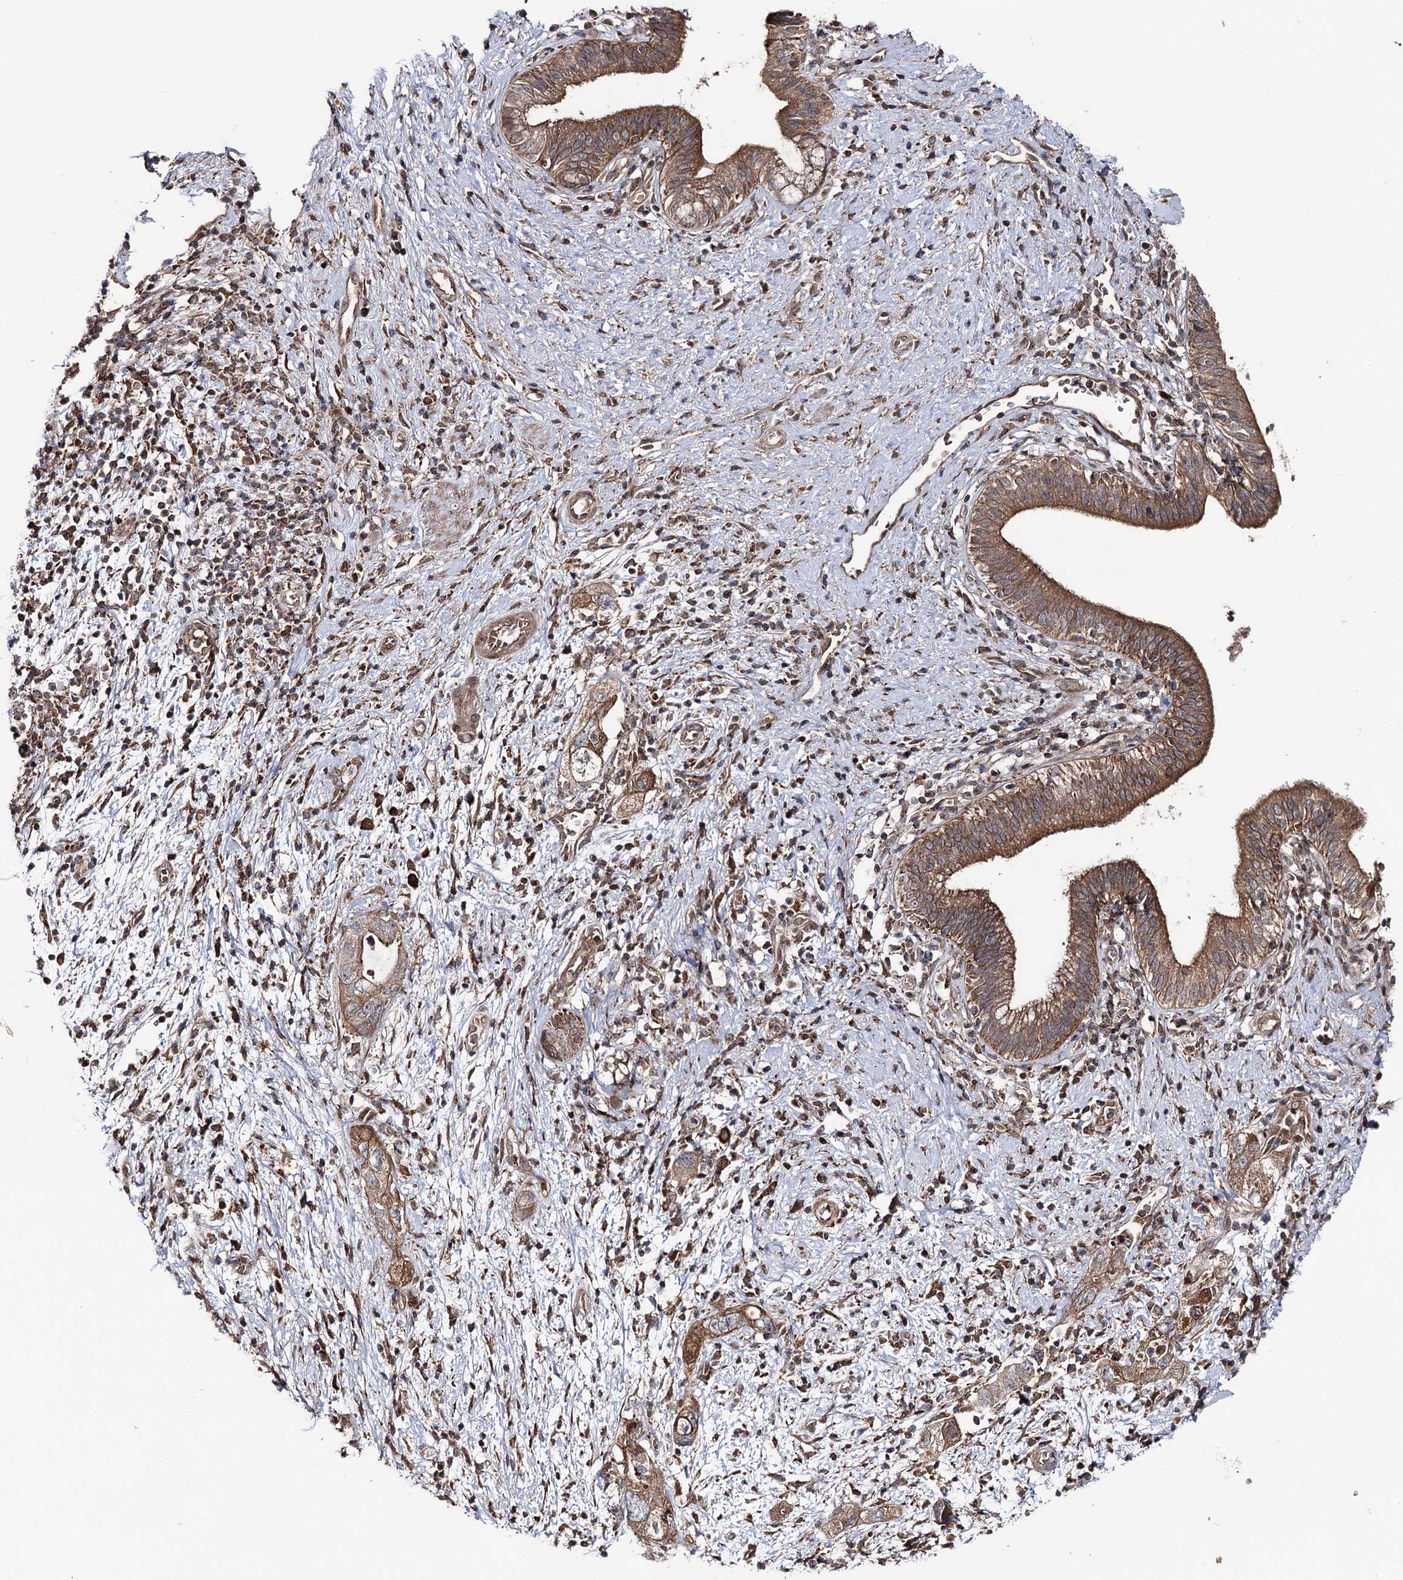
{"staining": {"intensity": "strong", "quantity": ">75%", "location": "cytoplasmic/membranous"}, "tissue": "pancreatic cancer", "cell_type": "Tumor cells", "image_type": "cancer", "snomed": [{"axis": "morphology", "description": "Adenocarcinoma, NOS"}, {"axis": "topography", "description": "Pancreas"}], "caption": "This image reveals immunohistochemistry staining of human pancreatic cancer (adenocarcinoma), with high strong cytoplasmic/membranous positivity in approximately >75% of tumor cells.", "gene": "MSANTD2", "patient": {"sex": "female", "age": 73}}